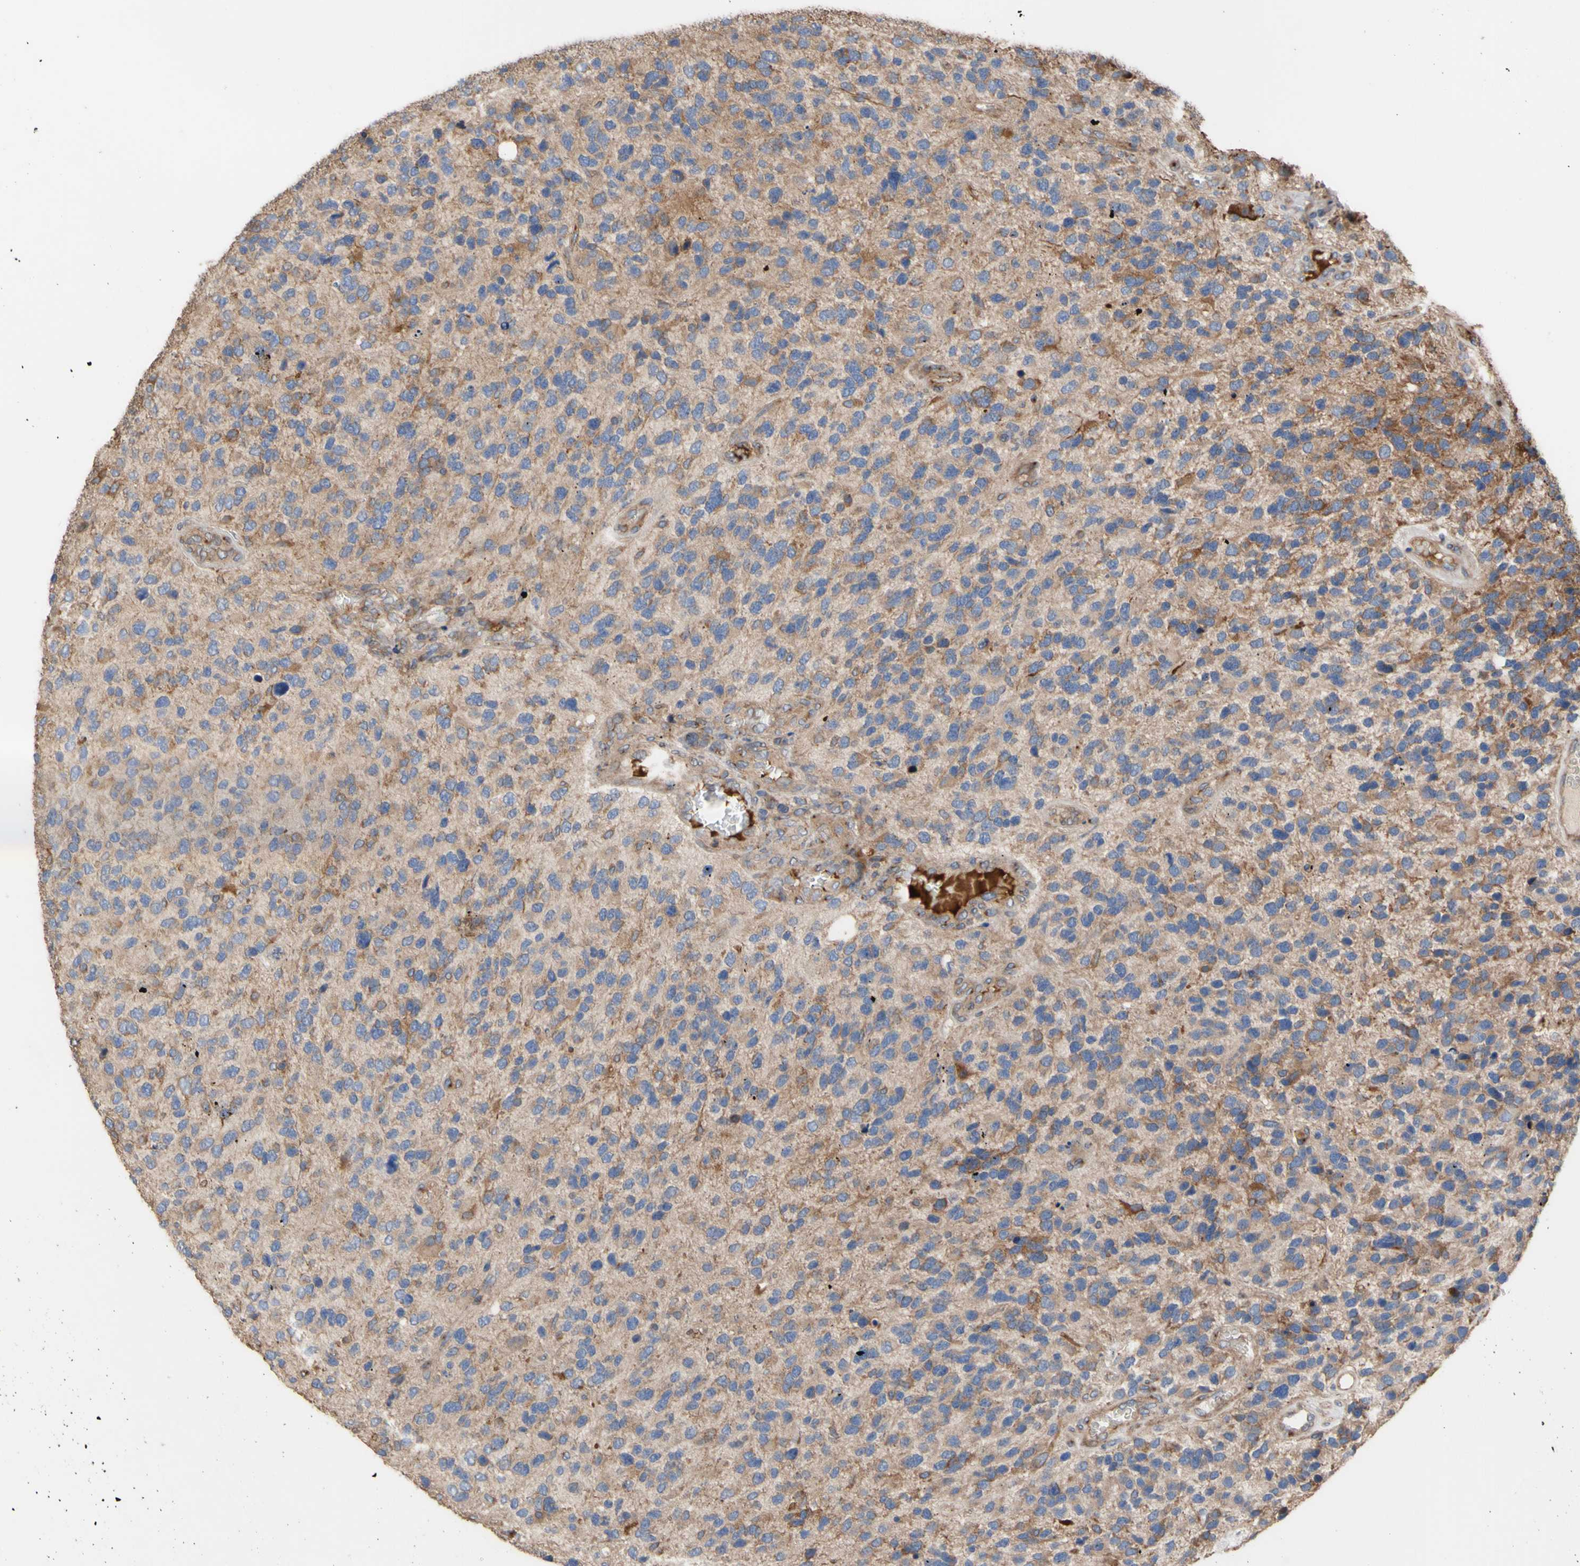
{"staining": {"intensity": "weak", "quantity": "<25%", "location": "cytoplasmic/membranous"}, "tissue": "glioma", "cell_type": "Tumor cells", "image_type": "cancer", "snomed": [{"axis": "morphology", "description": "Glioma, malignant, High grade"}, {"axis": "topography", "description": "Brain"}], "caption": "A high-resolution image shows immunohistochemistry staining of glioma, which displays no significant staining in tumor cells.", "gene": "NECTIN3", "patient": {"sex": "female", "age": 58}}